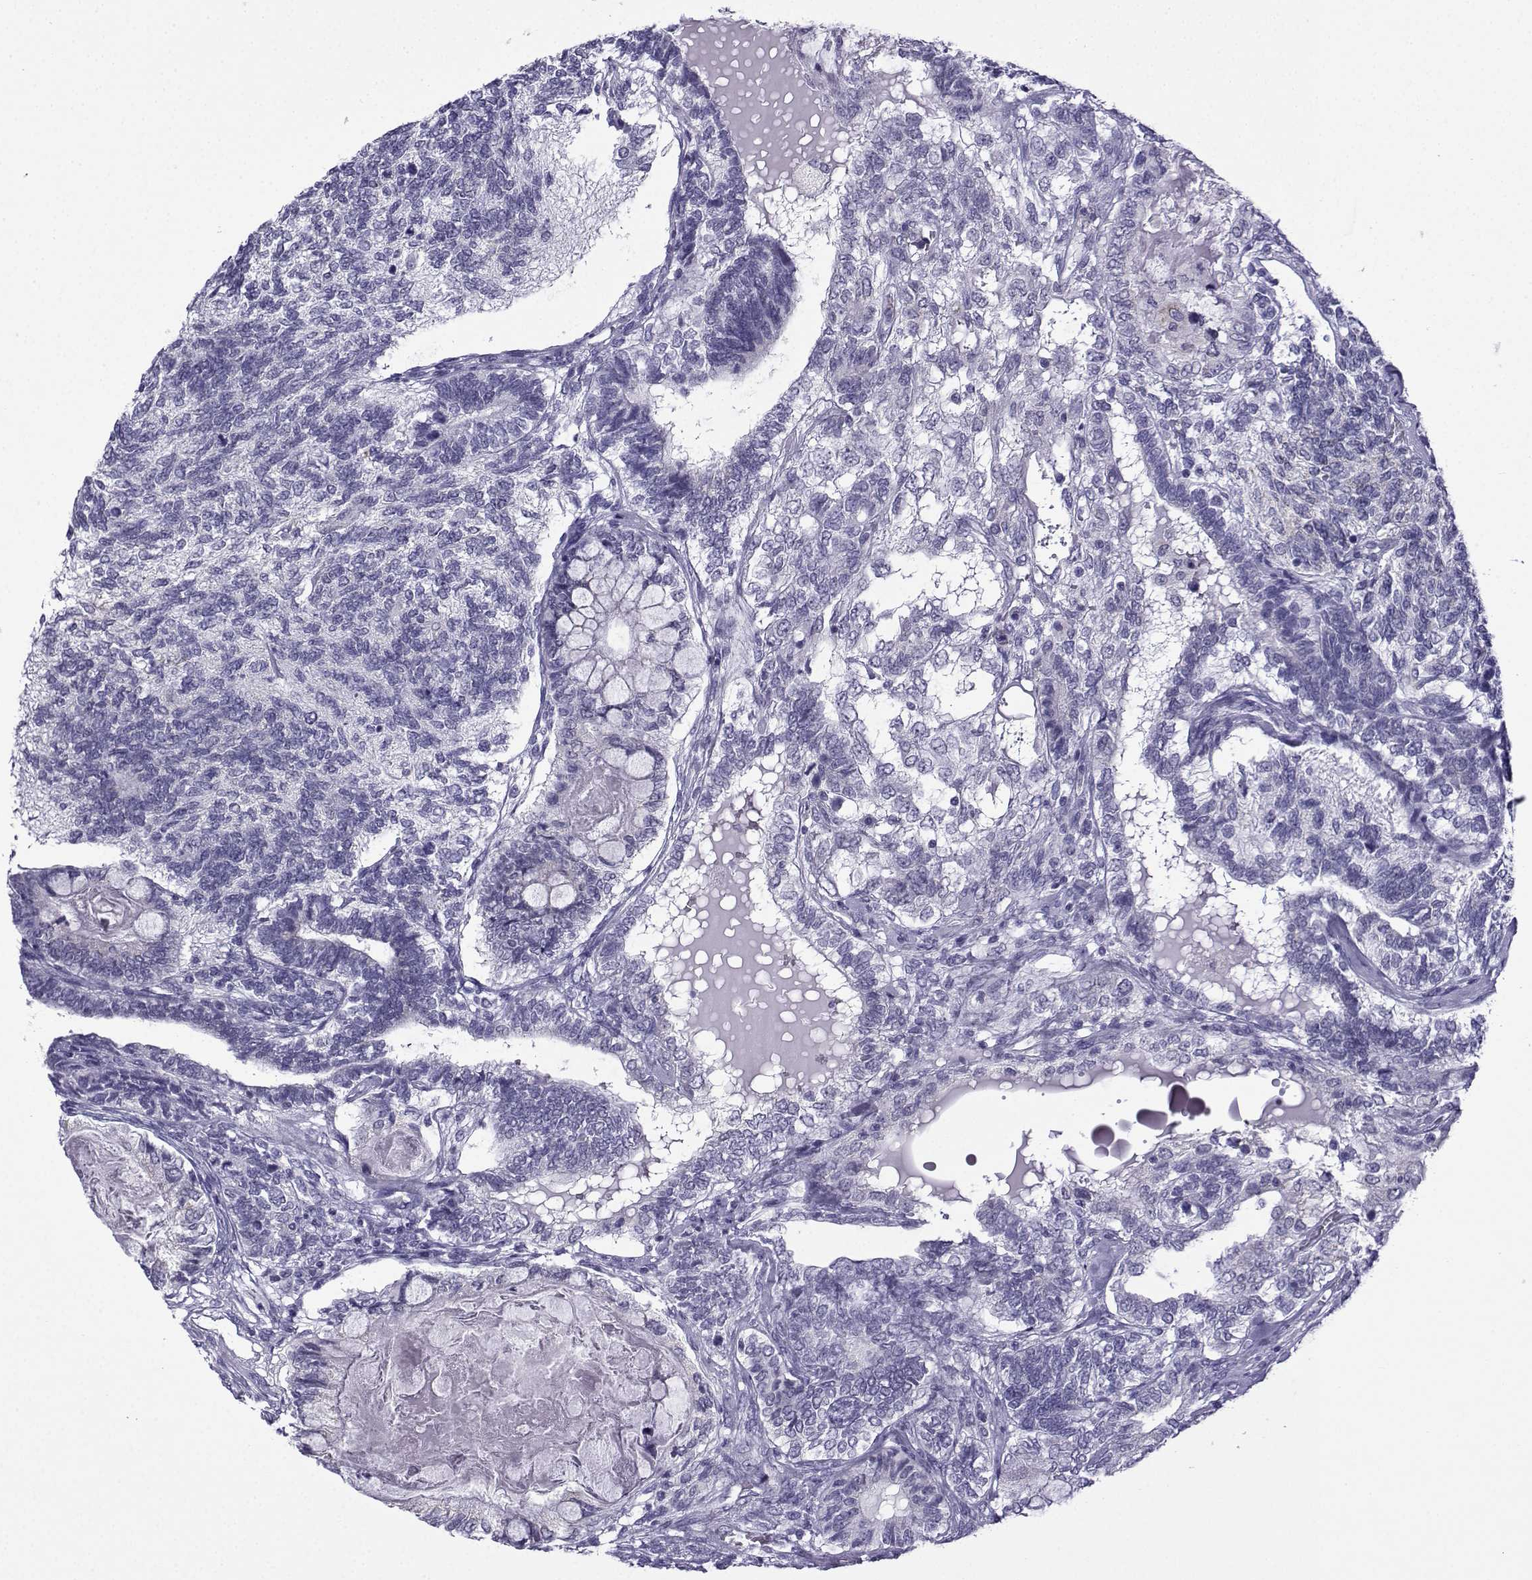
{"staining": {"intensity": "negative", "quantity": "none", "location": "none"}, "tissue": "testis cancer", "cell_type": "Tumor cells", "image_type": "cancer", "snomed": [{"axis": "morphology", "description": "Seminoma, NOS"}, {"axis": "morphology", "description": "Carcinoma, Embryonal, NOS"}, {"axis": "topography", "description": "Testis"}], "caption": "Human seminoma (testis) stained for a protein using IHC demonstrates no staining in tumor cells.", "gene": "ACRBP", "patient": {"sex": "male", "age": 41}}